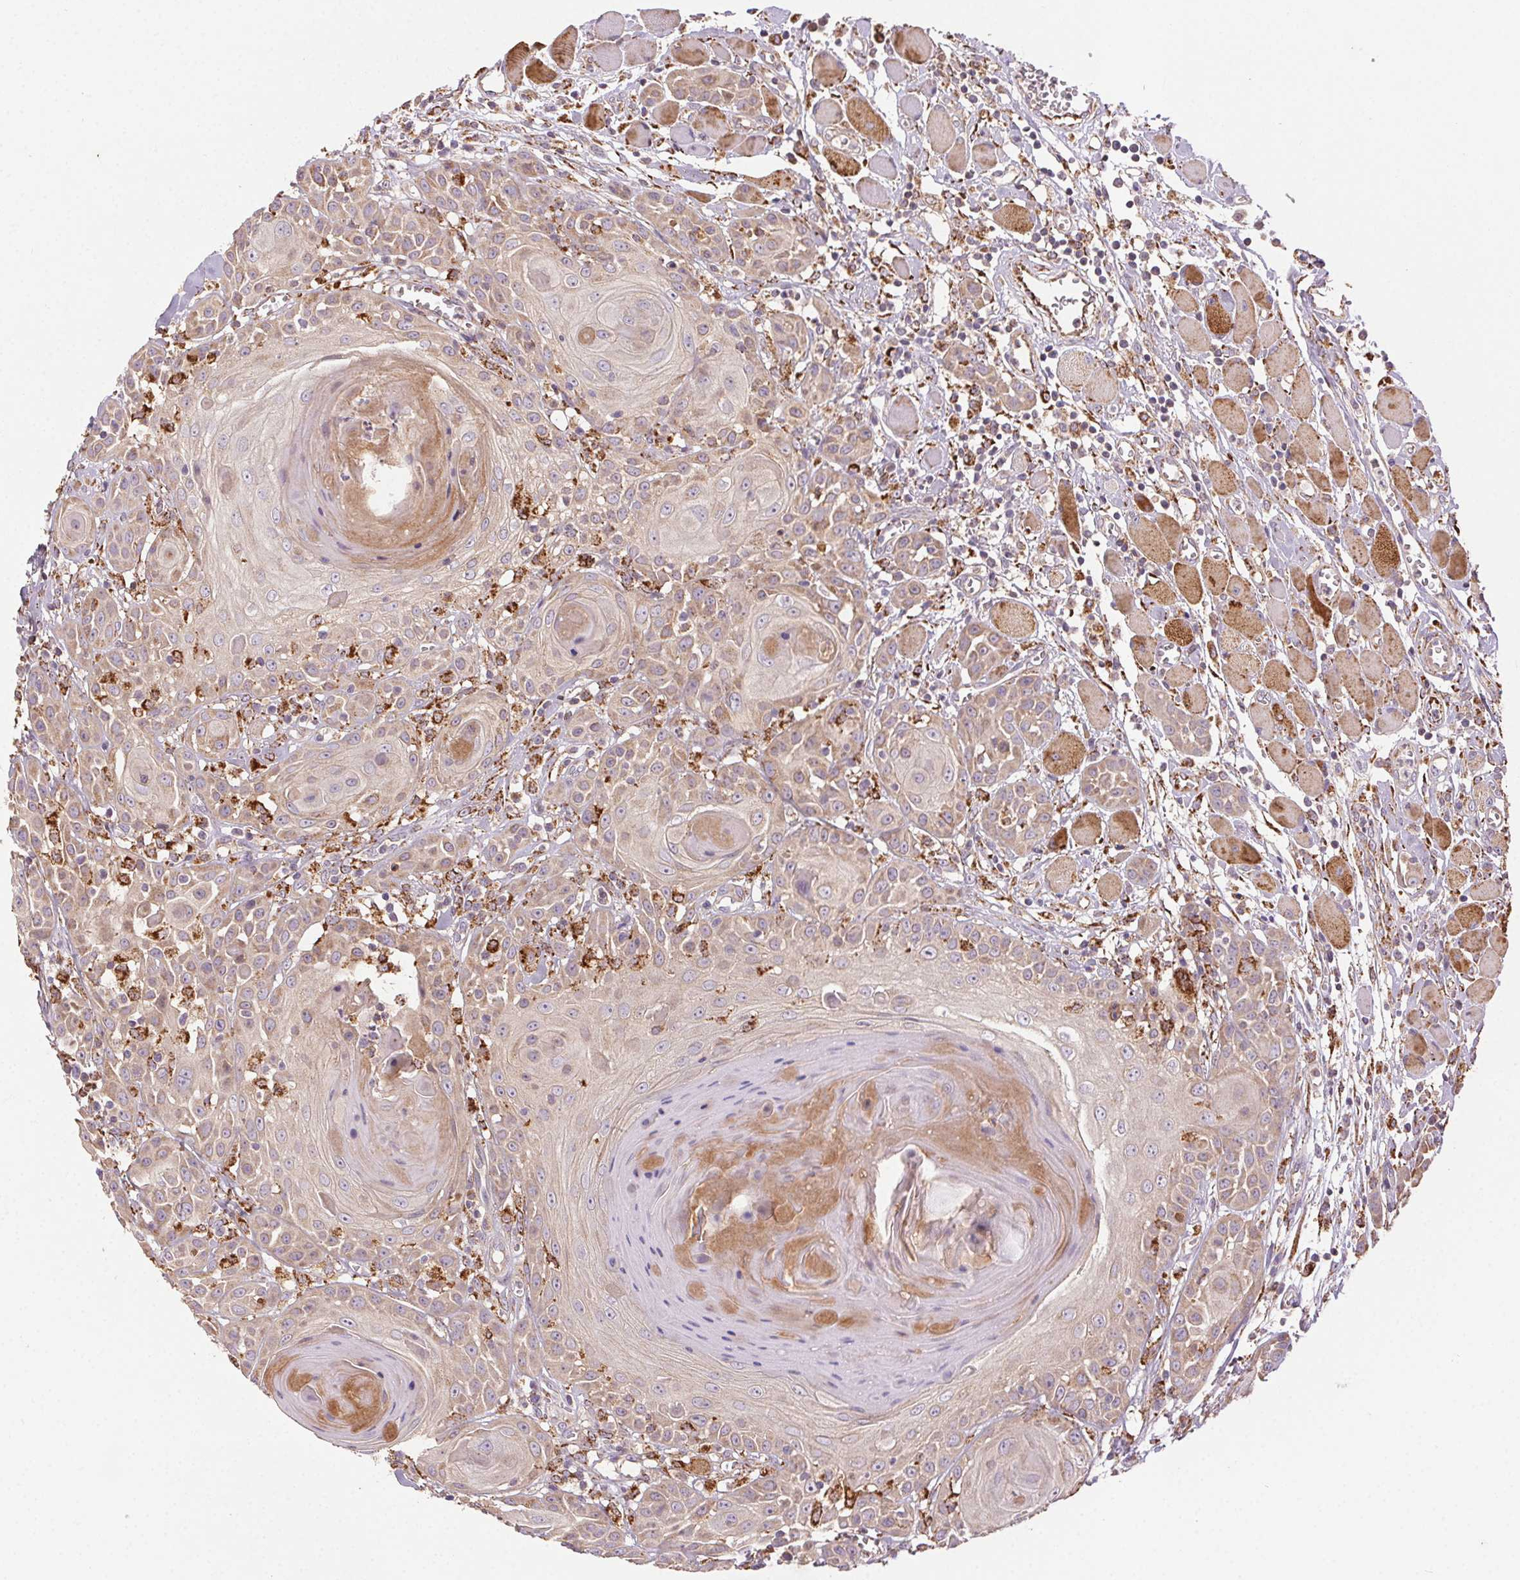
{"staining": {"intensity": "weak", "quantity": ">75%", "location": "cytoplasmic/membranous"}, "tissue": "head and neck cancer", "cell_type": "Tumor cells", "image_type": "cancer", "snomed": [{"axis": "morphology", "description": "Squamous cell carcinoma, NOS"}, {"axis": "topography", "description": "Head-Neck"}], "caption": "Protein positivity by immunohistochemistry exhibits weak cytoplasmic/membranous expression in approximately >75% of tumor cells in head and neck squamous cell carcinoma. (IHC, brightfield microscopy, high magnification).", "gene": "FNBP1L", "patient": {"sex": "female", "age": 80}}